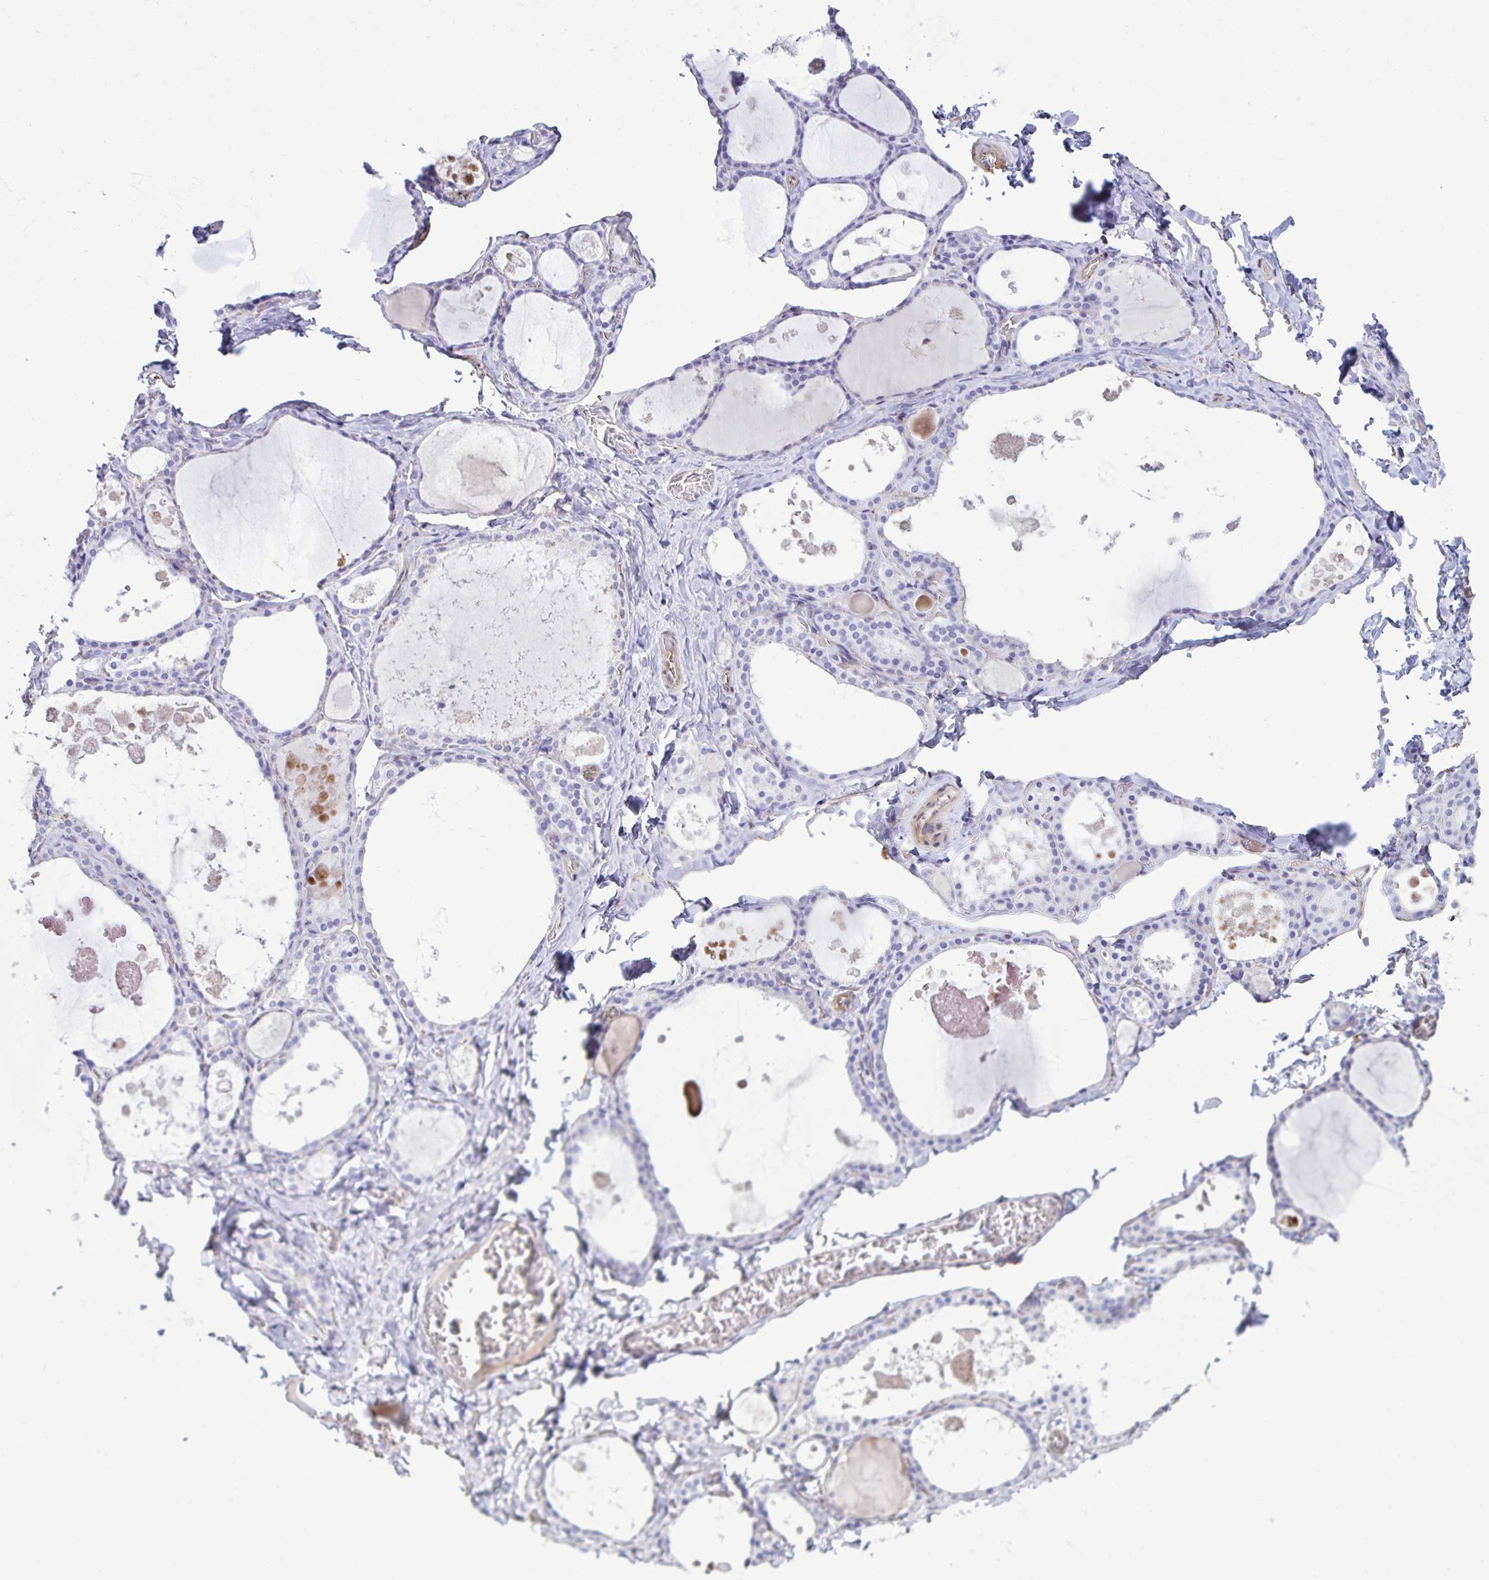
{"staining": {"intensity": "negative", "quantity": "none", "location": "none"}, "tissue": "thyroid gland", "cell_type": "Glandular cells", "image_type": "normal", "snomed": [{"axis": "morphology", "description": "Normal tissue, NOS"}, {"axis": "topography", "description": "Thyroid gland"}], "caption": "There is no significant staining in glandular cells of thyroid gland. (Brightfield microscopy of DAB (3,3'-diaminobenzidine) IHC at high magnification).", "gene": "UBL3", "patient": {"sex": "male", "age": 56}}